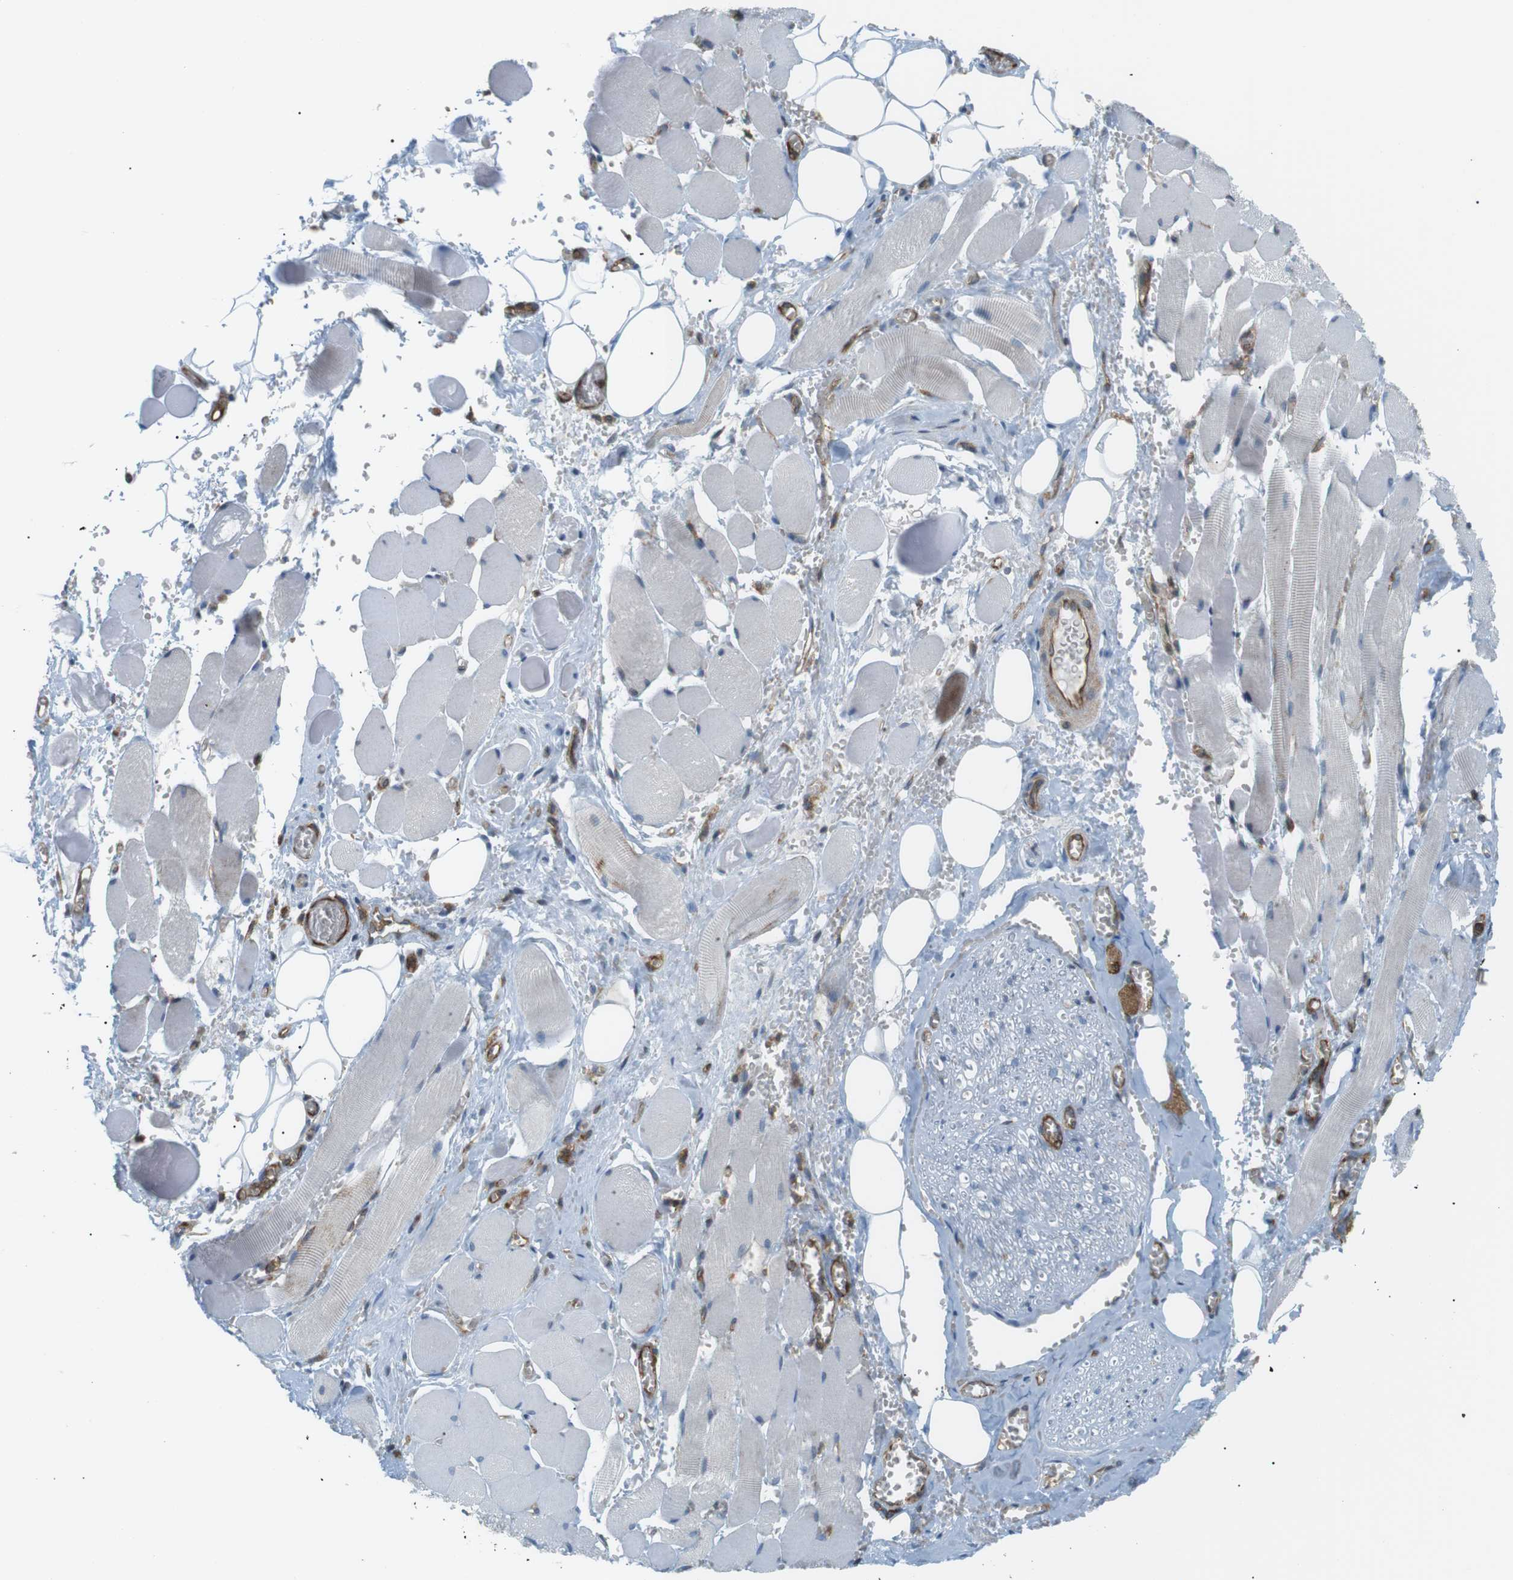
{"staining": {"intensity": "negative", "quantity": "none", "location": "none"}, "tissue": "adipose tissue", "cell_type": "Adipocytes", "image_type": "normal", "snomed": [{"axis": "morphology", "description": "Squamous cell carcinoma, NOS"}, {"axis": "topography", "description": "Oral tissue"}, {"axis": "topography", "description": "Head-Neck"}], "caption": "An immunohistochemistry micrograph of benign adipose tissue is shown. There is no staining in adipocytes of adipose tissue. (DAB (3,3'-diaminobenzidine) immunohistochemistry (IHC), high magnification).", "gene": "FLII", "patient": {"sex": "female", "age": 50}}